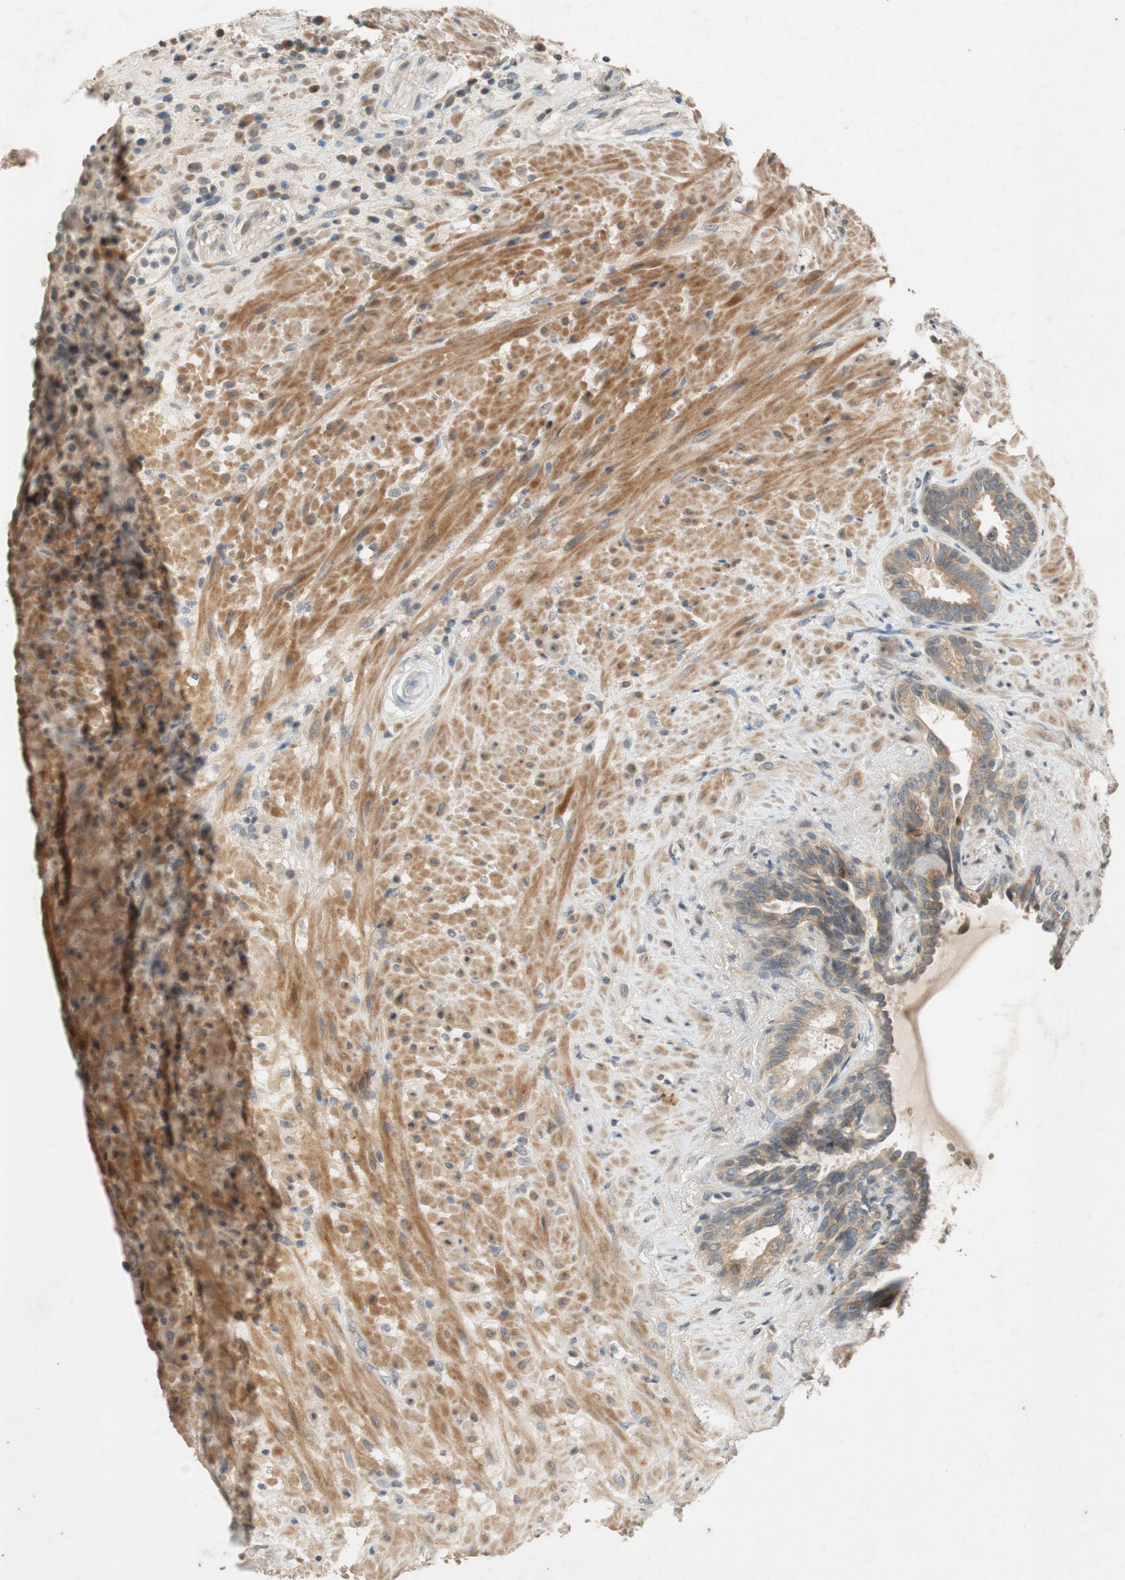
{"staining": {"intensity": "moderate", "quantity": ">75%", "location": "cytoplasmic/membranous"}, "tissue": "seminal vesicle", "cell_type": "Glandular cells", "image_type": "normal", "snomed": [{"axis": "morphology", "description": "Normal tissue, NOS"}, {"axis": "topography", "description": "Seminal veicle"}], "caption": "An immunohistochemistry photomicrograph of benign tissue is shown. Protein staining in brown shows moderate cytoplasmic/membranous positivity in seminal vesicle within glandular cells.", "gene": "ATP2C1", "patient": {"sex": "male", "age": 61}}